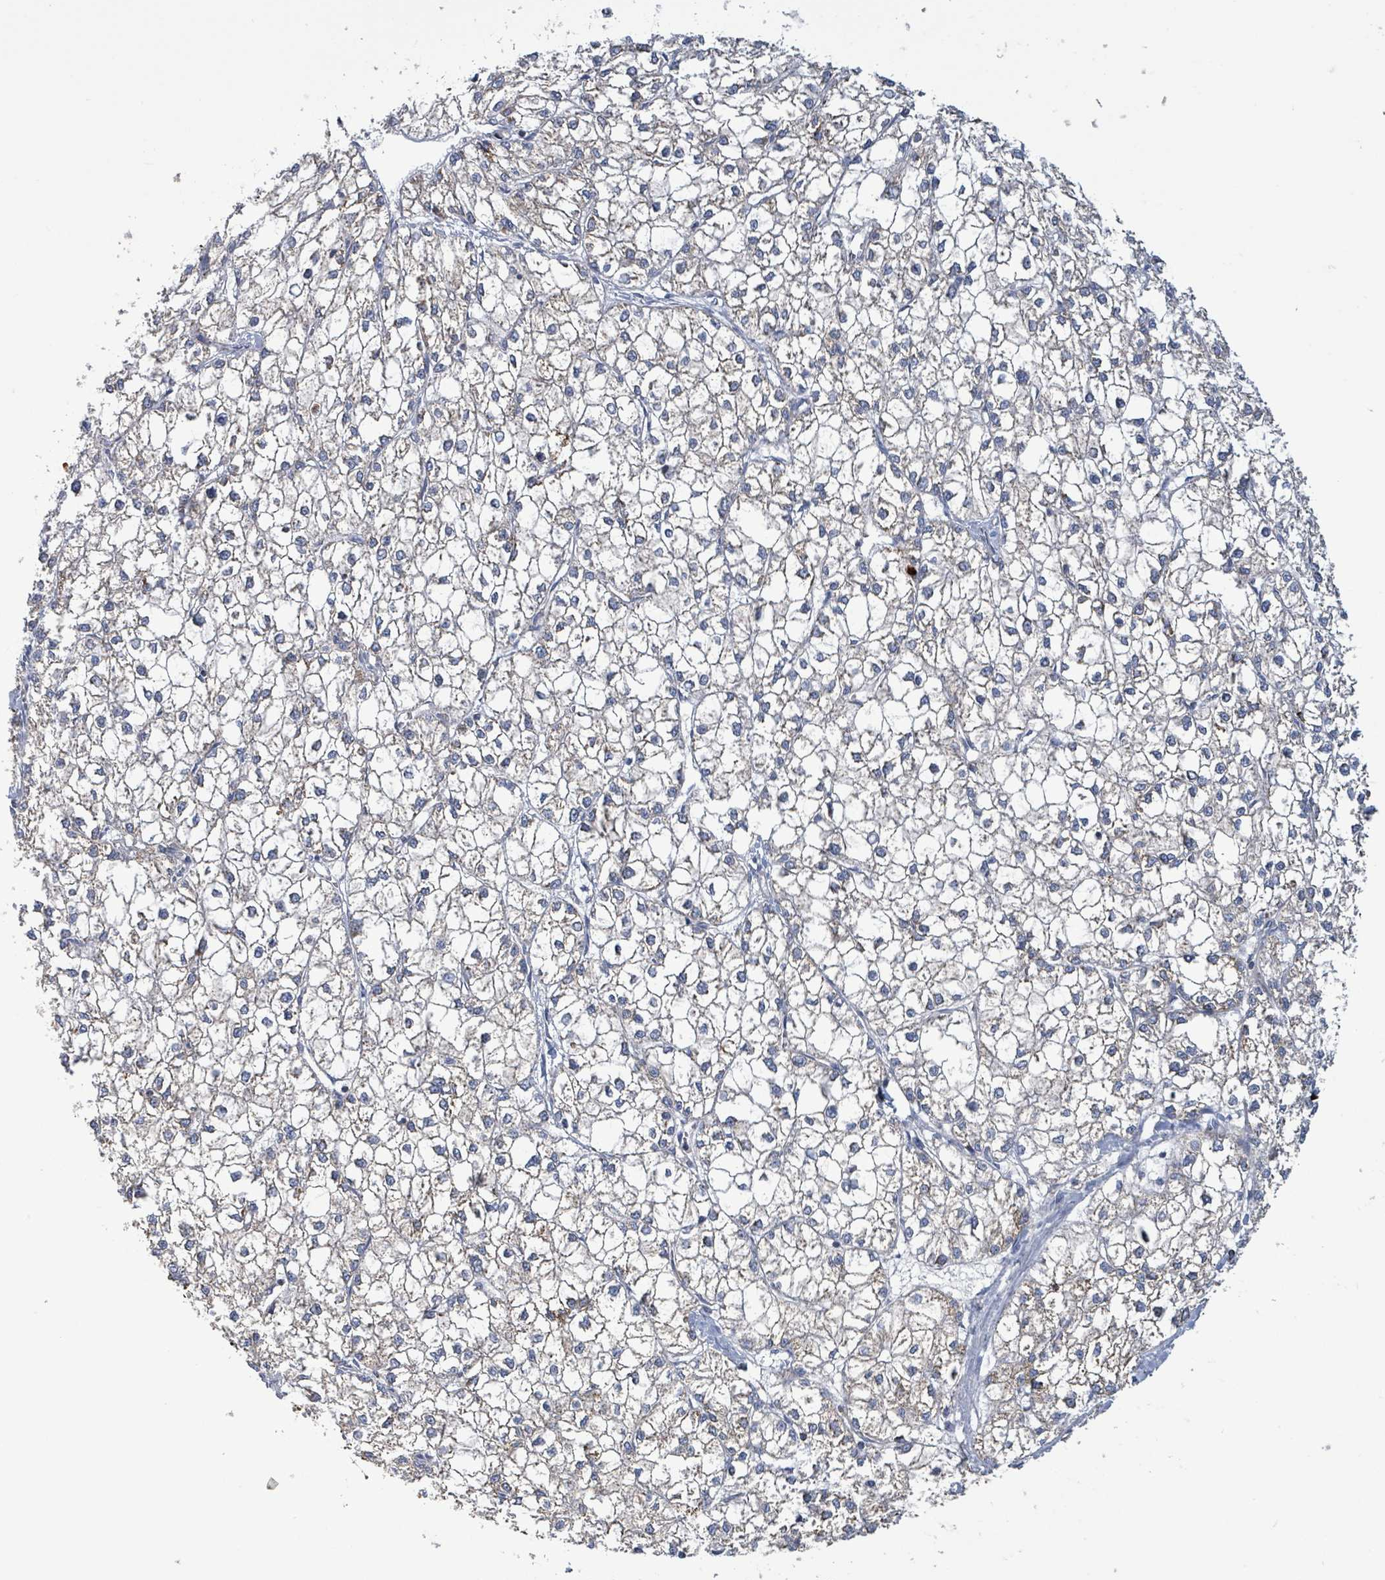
{"staining": {"intensity": "weak", "quantity": "<25%", "location": "cytoplasmic/membranous"}, "tissue": "liver cancer", "cell_type": "Tumor cells", "image_type": "cancer", "snomed": [{"axis": "morphology", "description": "Carcinoma, Hepatocellular, NOS"}, {"axis": "topography", "description": "Liver"}], "caption": "IHC of human liver hepatocellular carcinoma exhibits no expression in tumor cells. (DAB (3,3'-diaminobenzidine) IHC visualized using brightfield microscopy, high magnification).", "gene": "SUCLG2", "patient": {"sex": "female", "age": 43}}